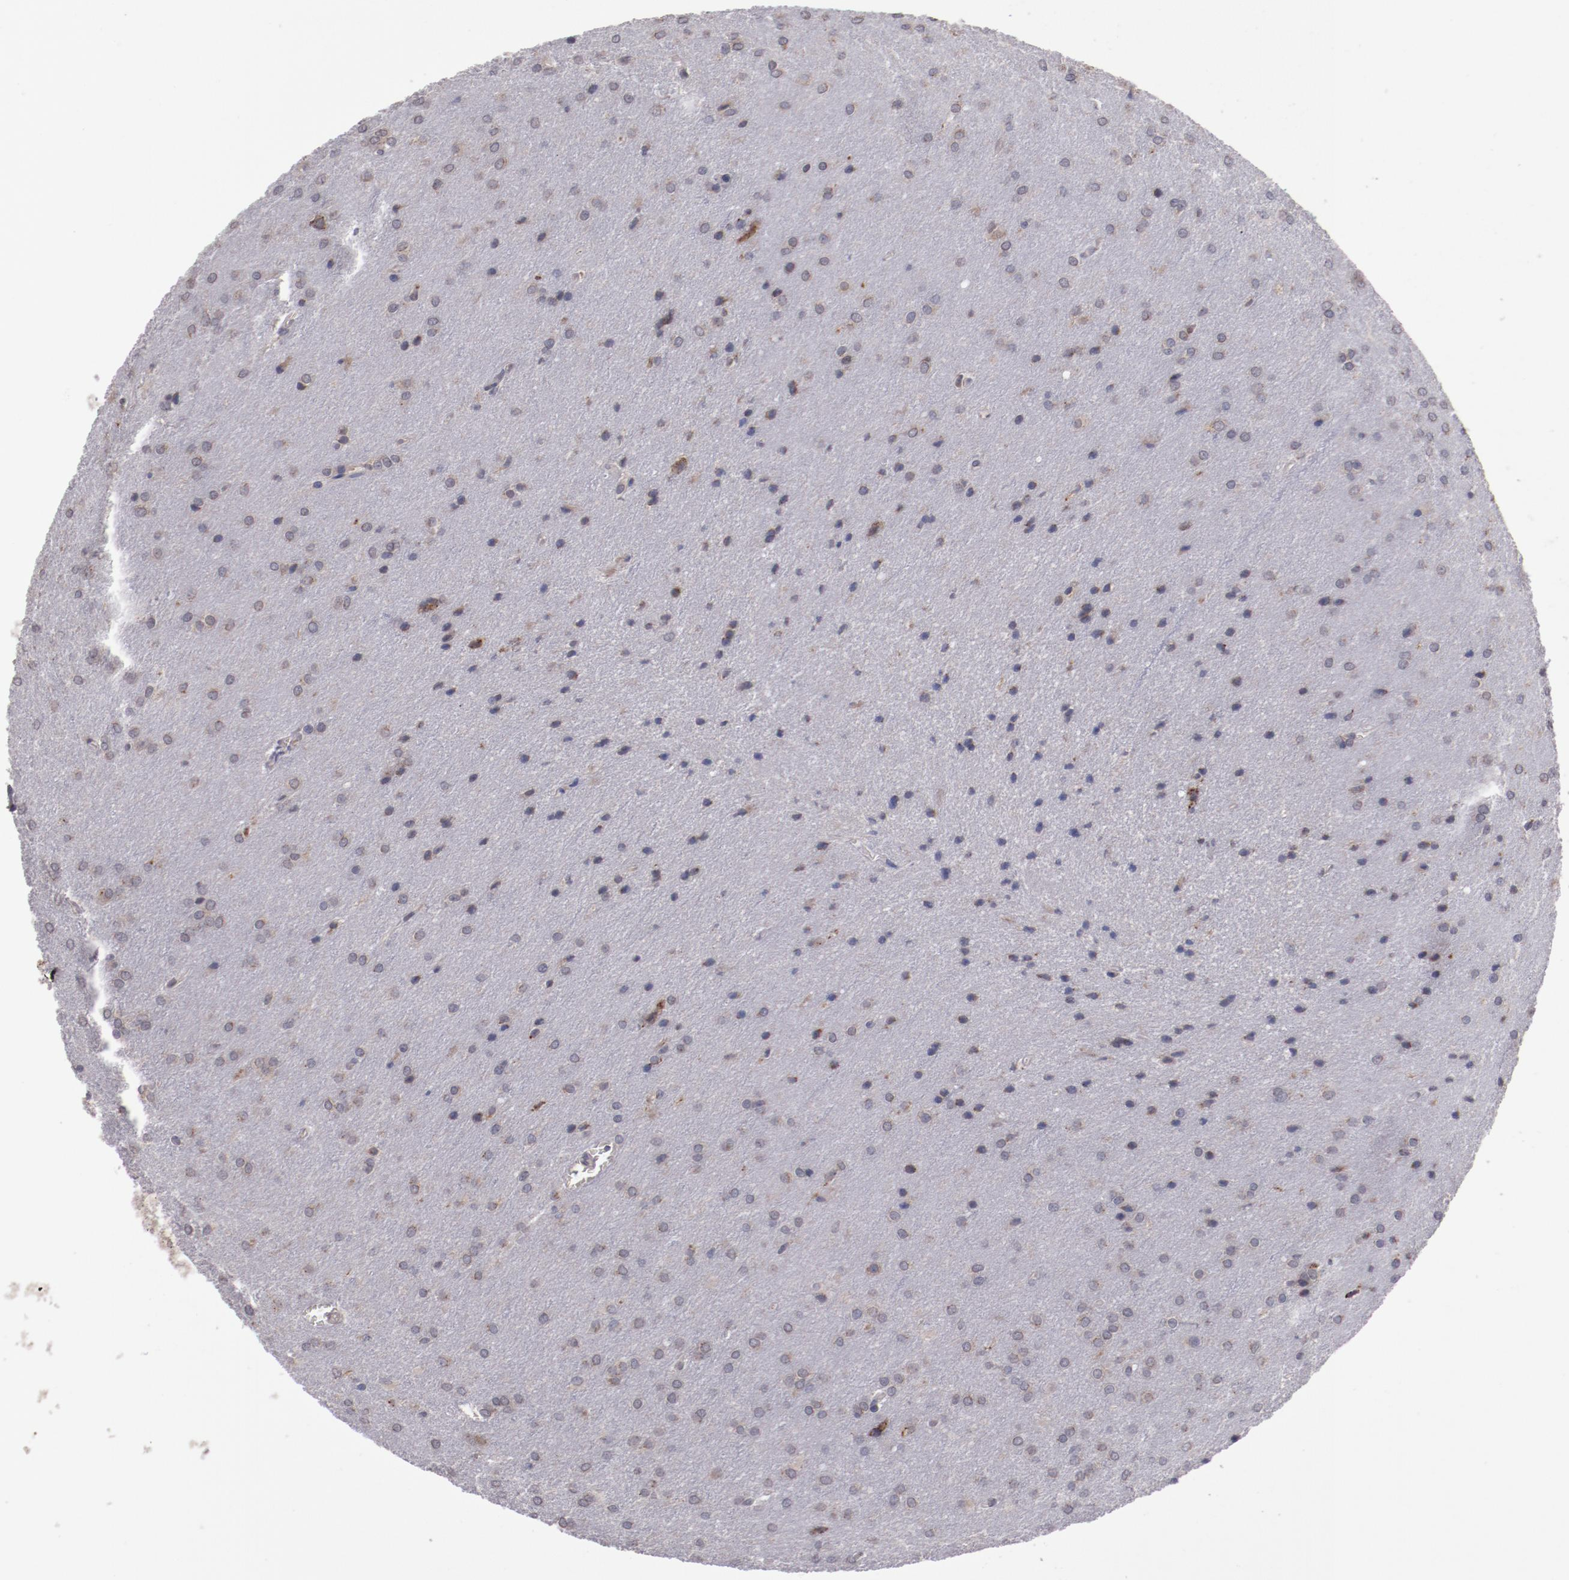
{"staining": {"intensity": "weak", "quantity": "<25%", "location": "cytoplasmic/membranous"}, "tissue": "glioma", "cell_type": "Tumor cells", "image_type": "cancer", "snomed": [{"axis": "morphology", "description": "Glioma, malignant, Low grade"}, {"axis": "topography", "description": "Brain"}], "caption": "Tumor cells show no significant protein expression in glioma. (DAB IHC, high magnification).", "gene": "IL12A", "patient": {"sex": "female", "age": 32}}